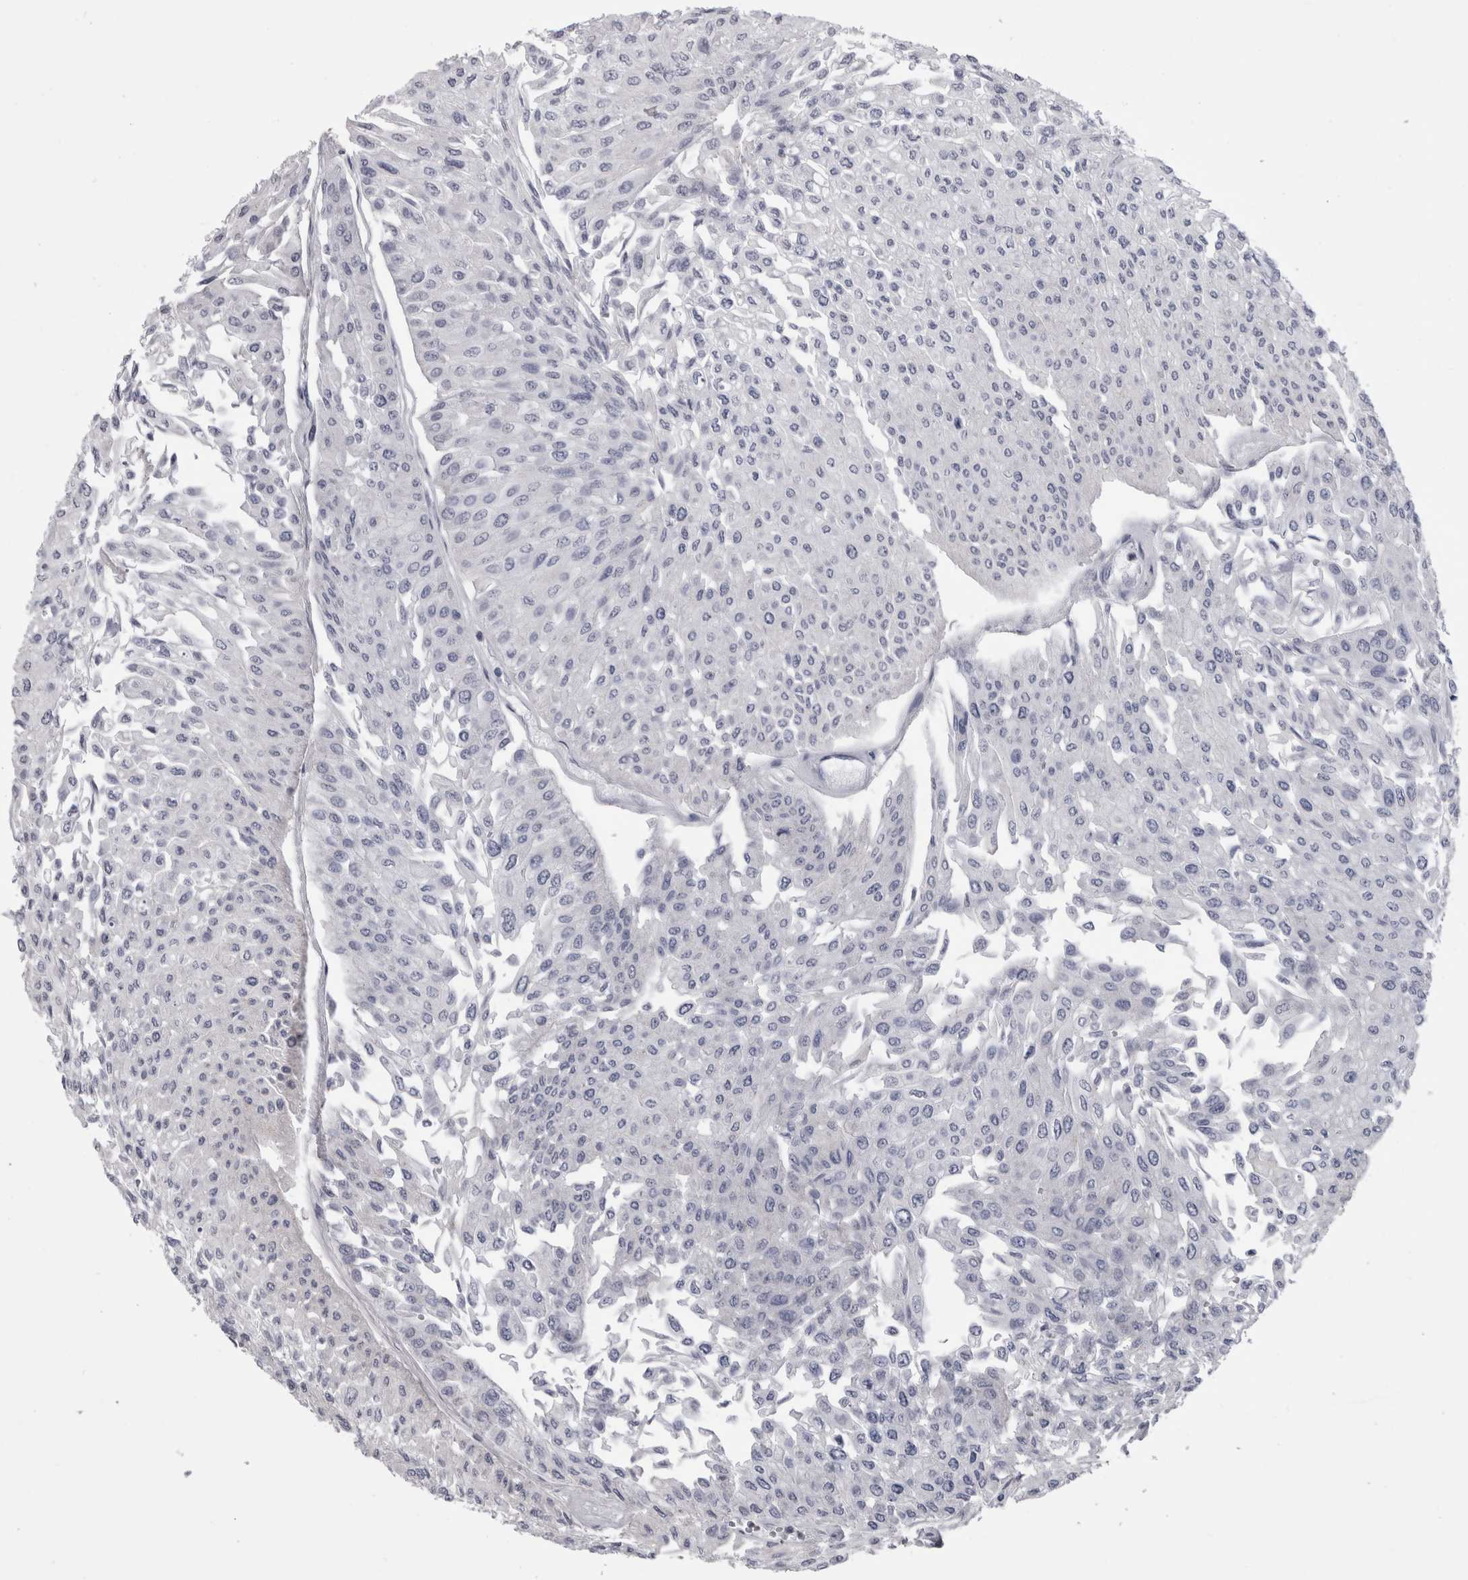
{"staining": {"intensity": "negative", "quantity": "none", "location": "none"}, "tissue": "urothelial cancer", "cell_type": "Tumor cells", "image_type": "cancer", "snomed": [{"axis": "morphology", "description": "Urothelial carcinoma, Low grade"}, {"axis": "topography", "description": "Urinary bladder"}], "caption": "Photomicrograph shows no significant protein staining in tumor cells of urothelial cancer. (DAB immunohistochemistry (IHC) visualized using brightfield microscopy, high magnification).", "gene": "AFMID", "patient": {"sex": "male", "age": 67}}